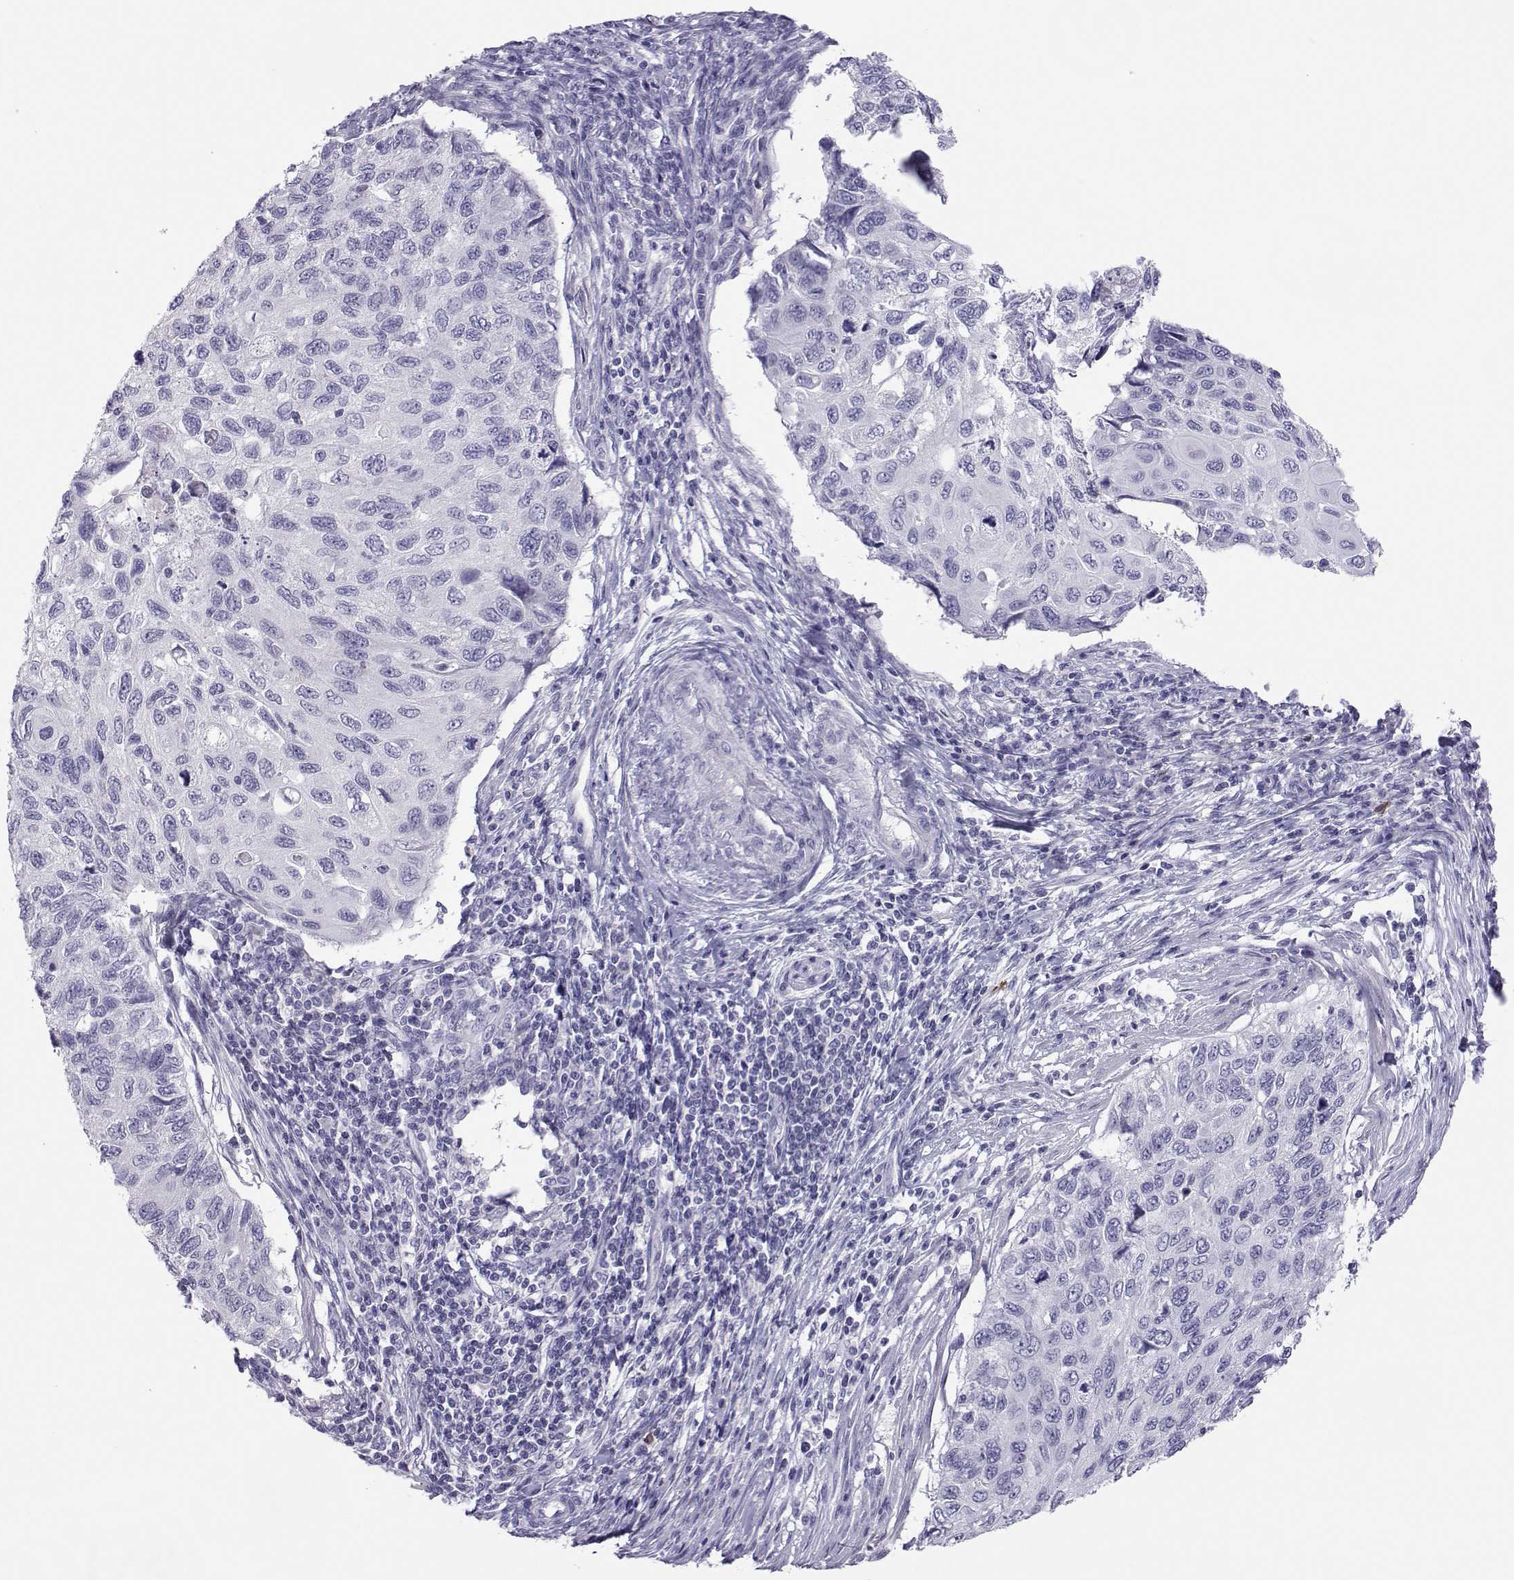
{"staining": {"intensity": "negative", "quantity": "none", "location": "none"}, "tissue": "cervical cancer", "cell_type": "Tumor cells", "image_type": "cancer", "snomed": [{"axis": "morphology", "description": "Squamous cell carcinoma, NOS"}, {"axis": "topography", "description": "Cervix"}], "caption": "Immunohistochemistry (IHC) photomicrograph of cervical cancer stained for a protein (brown), which exhibits no positivity in tumor cells. (DAB (3,3'-diaminobenzidine) IHC visualized using brightfield microscopy, high magnification).", "gene": "TRPM7", "patient": {"sex": "female", "age": 70}}